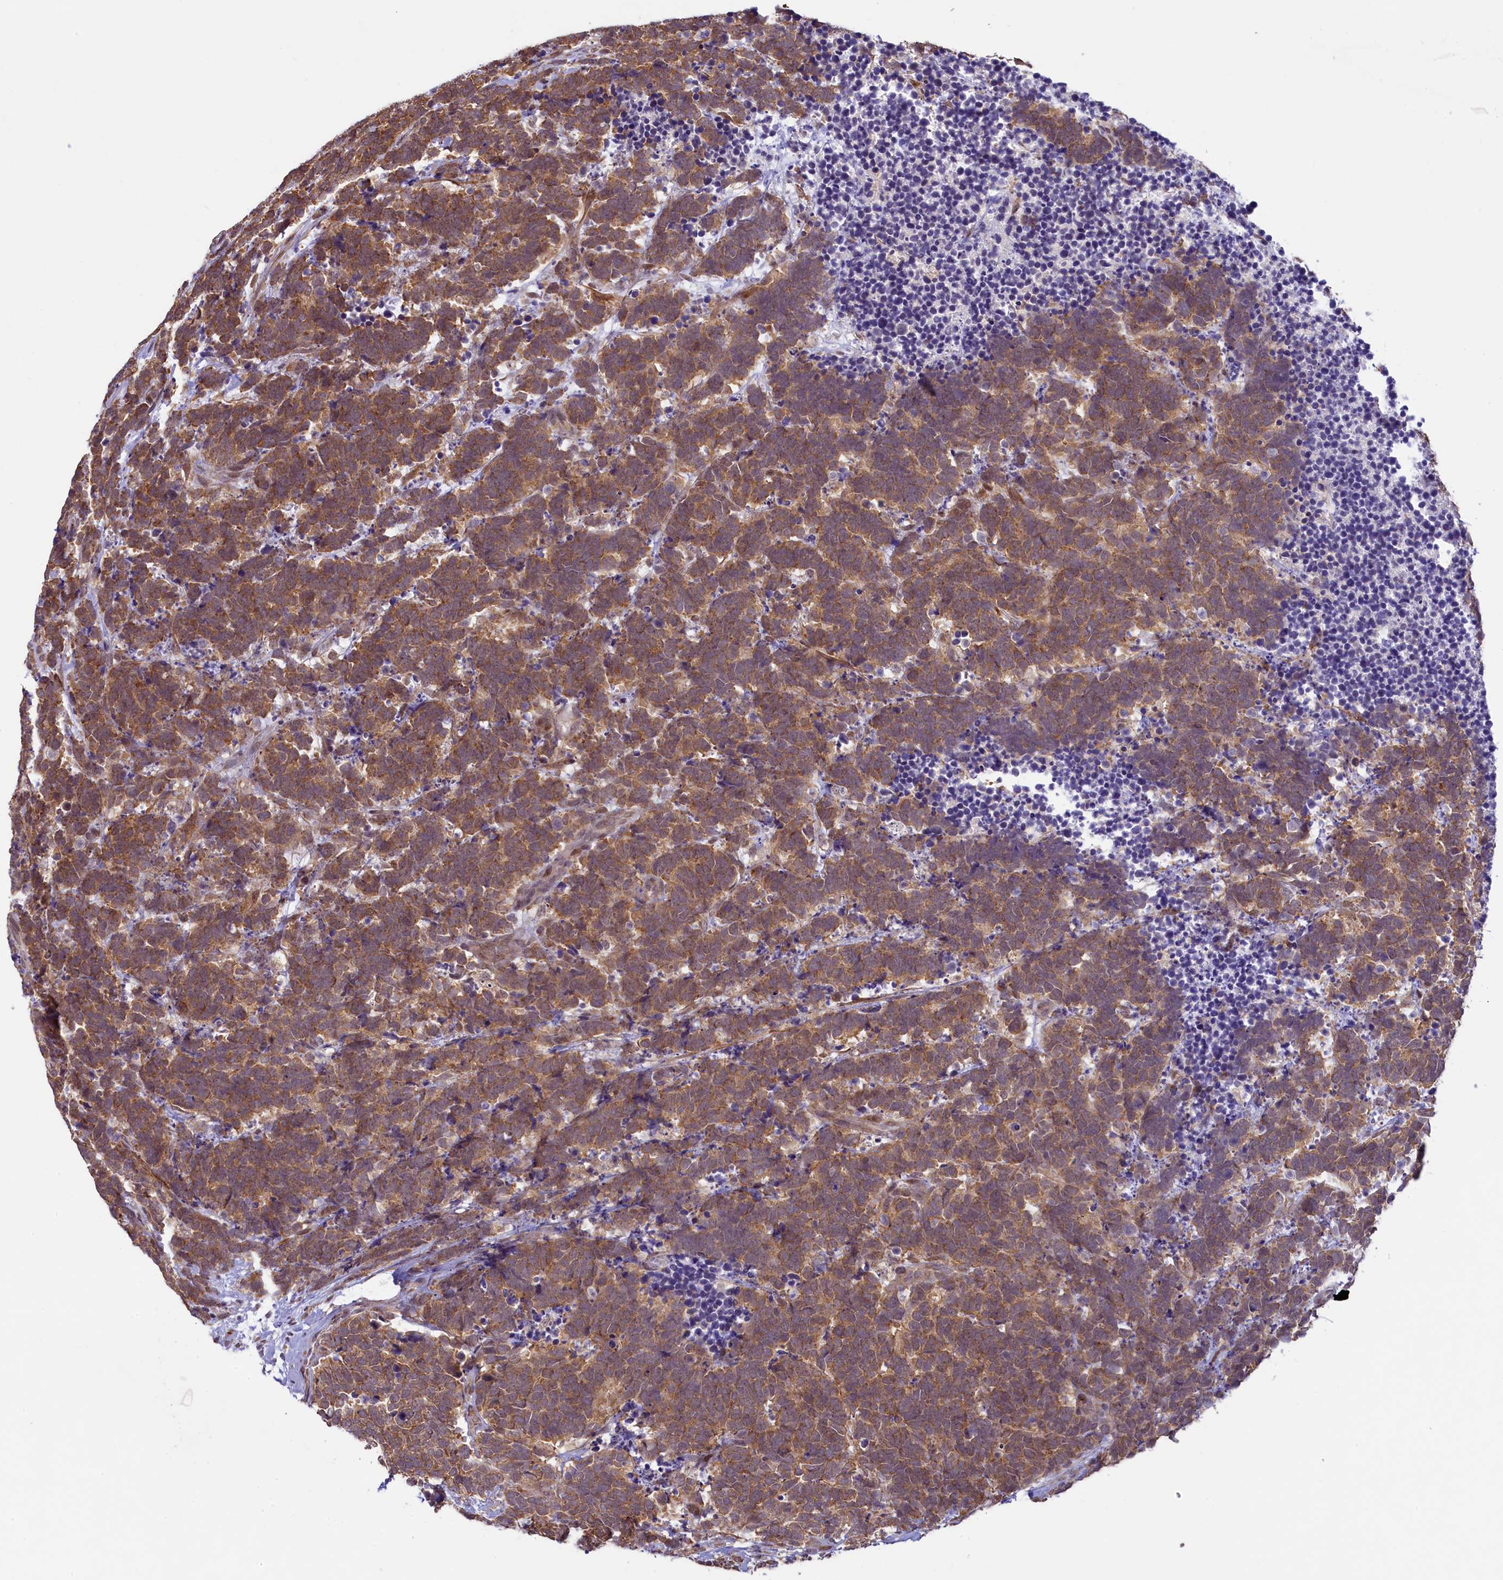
{"staining": {"intensity": "moderate", "quantity": ">75%", "location": "cytoplasmic/membranous"}, "tissue": "carcinoid", "cell_type": "Tumor cells", "image_type": "cancer", "snomed": [{"axis": "morphology", "description": "Carcinoma, NOS"}, {"axis": "morphology", "description": "Carcinoid, malignant, NOS"}, {"axis": "topography", "description": "Urinary bladder"}], "caption": "A high-resolution histopathology image shows immunohistochemistry staining of carcinoid, which exhibits moderate cytoplasmic/membranous staining in approximately >75% of tumor cells. (IHC, brightfield microscopy, high magnification).", "gene": "RBBP8", "patient": {"sex": "male", "age": 57}}